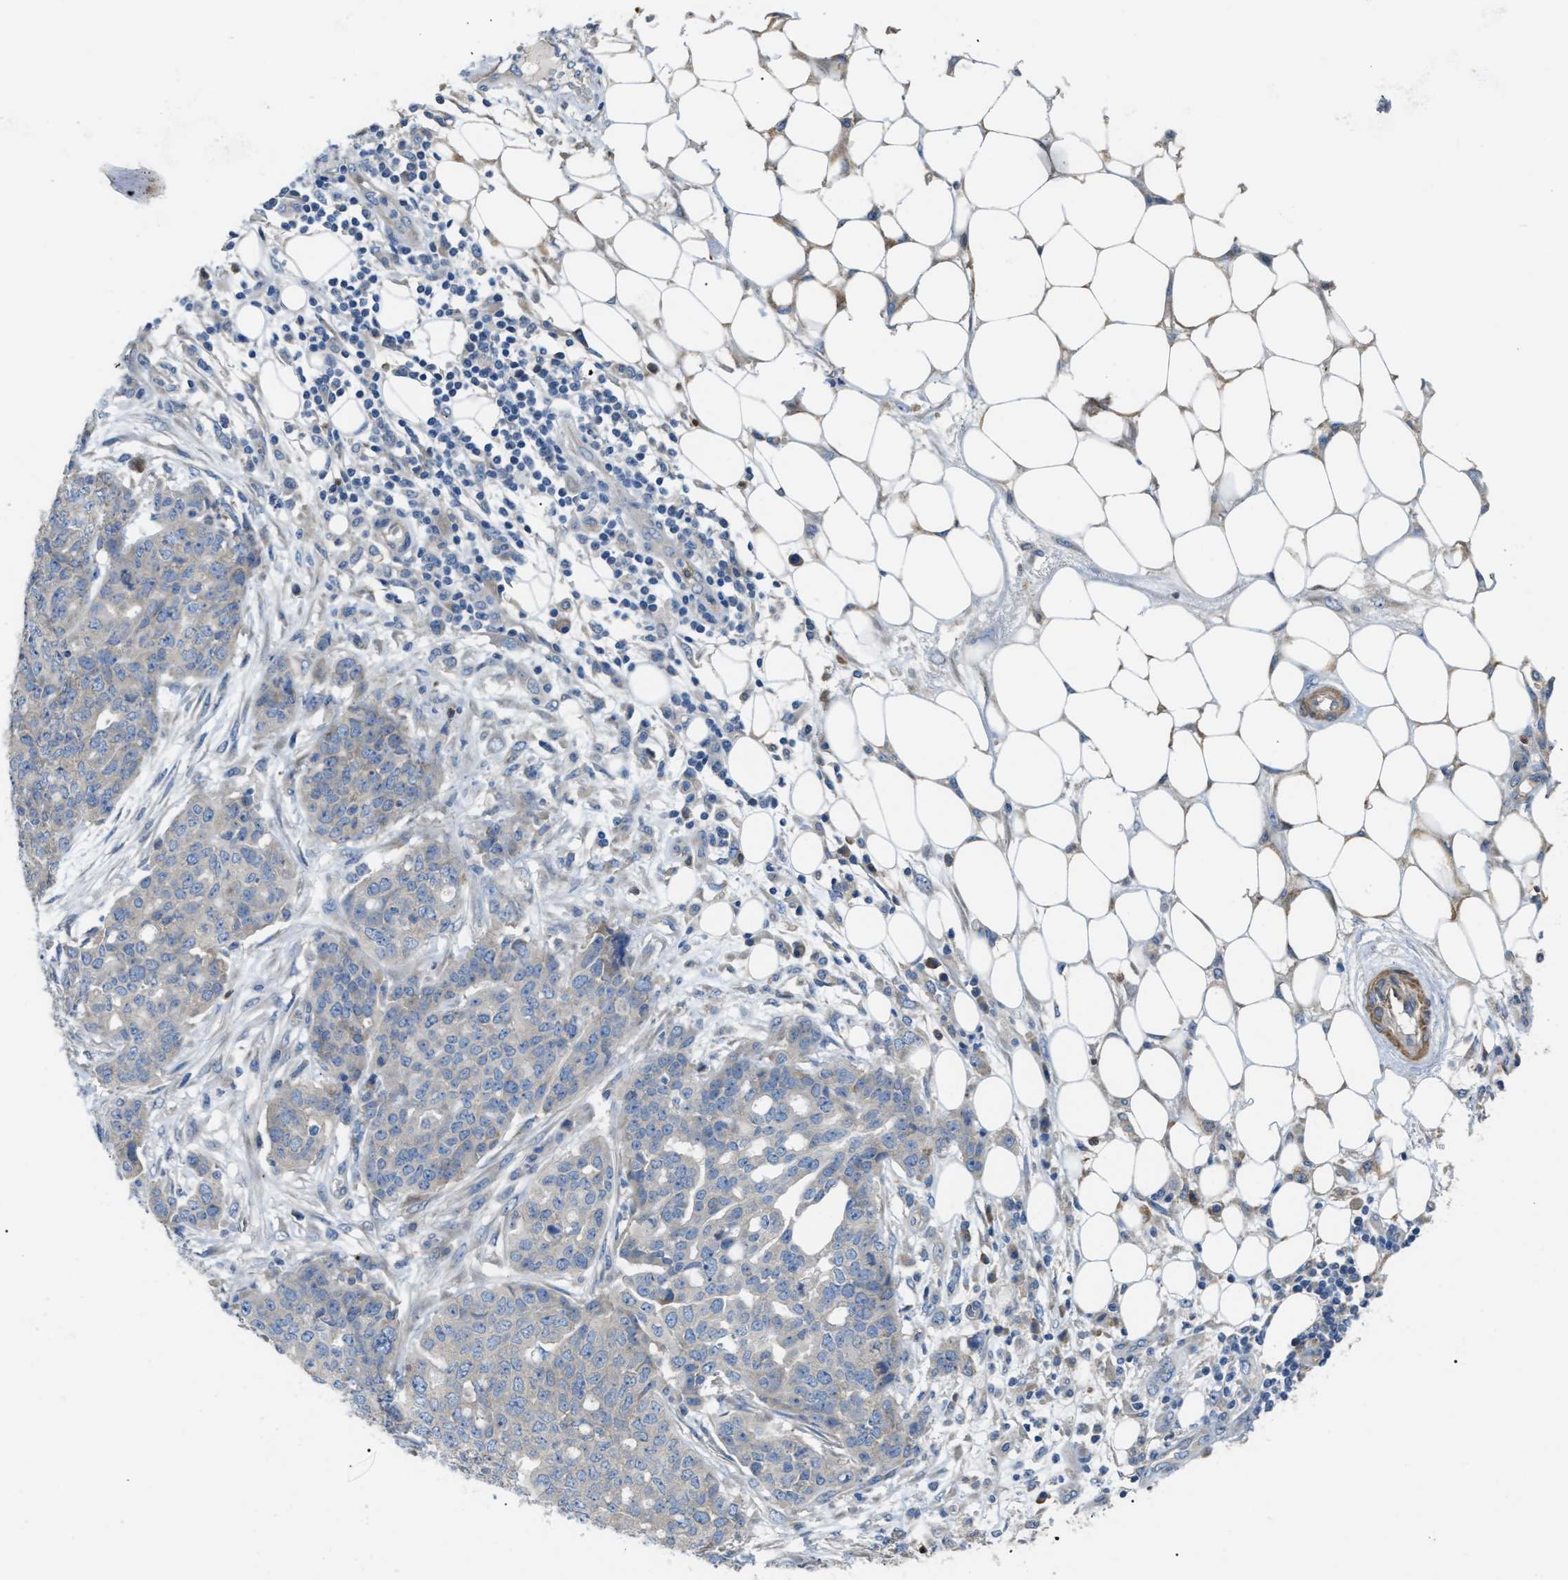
{"staining": {"intensity": "negative", "quantity": "none", "location": "none"}, "tissue": "ovarian cancer", "cell_type": "Tumor cells", "image_type": "cancer", "snomed": [{"axis": "morphology", "description": "Cystadenocarcinoma, serous, NOS"}, {"axis": "topography", "description": "Soft tissue"}, {"axis": "topography", "description": "Ovary"}], "caption": "Tumor cells are negative for brown protein staining in ovarian serous cystadenocarcinoma. Brightfield microscopy of IHC stained with DAB (brown) and hematoxylin (blue), captured at high magnification.", "gene": "DHX58", "patient": {"sex": "female", "age": 57}}